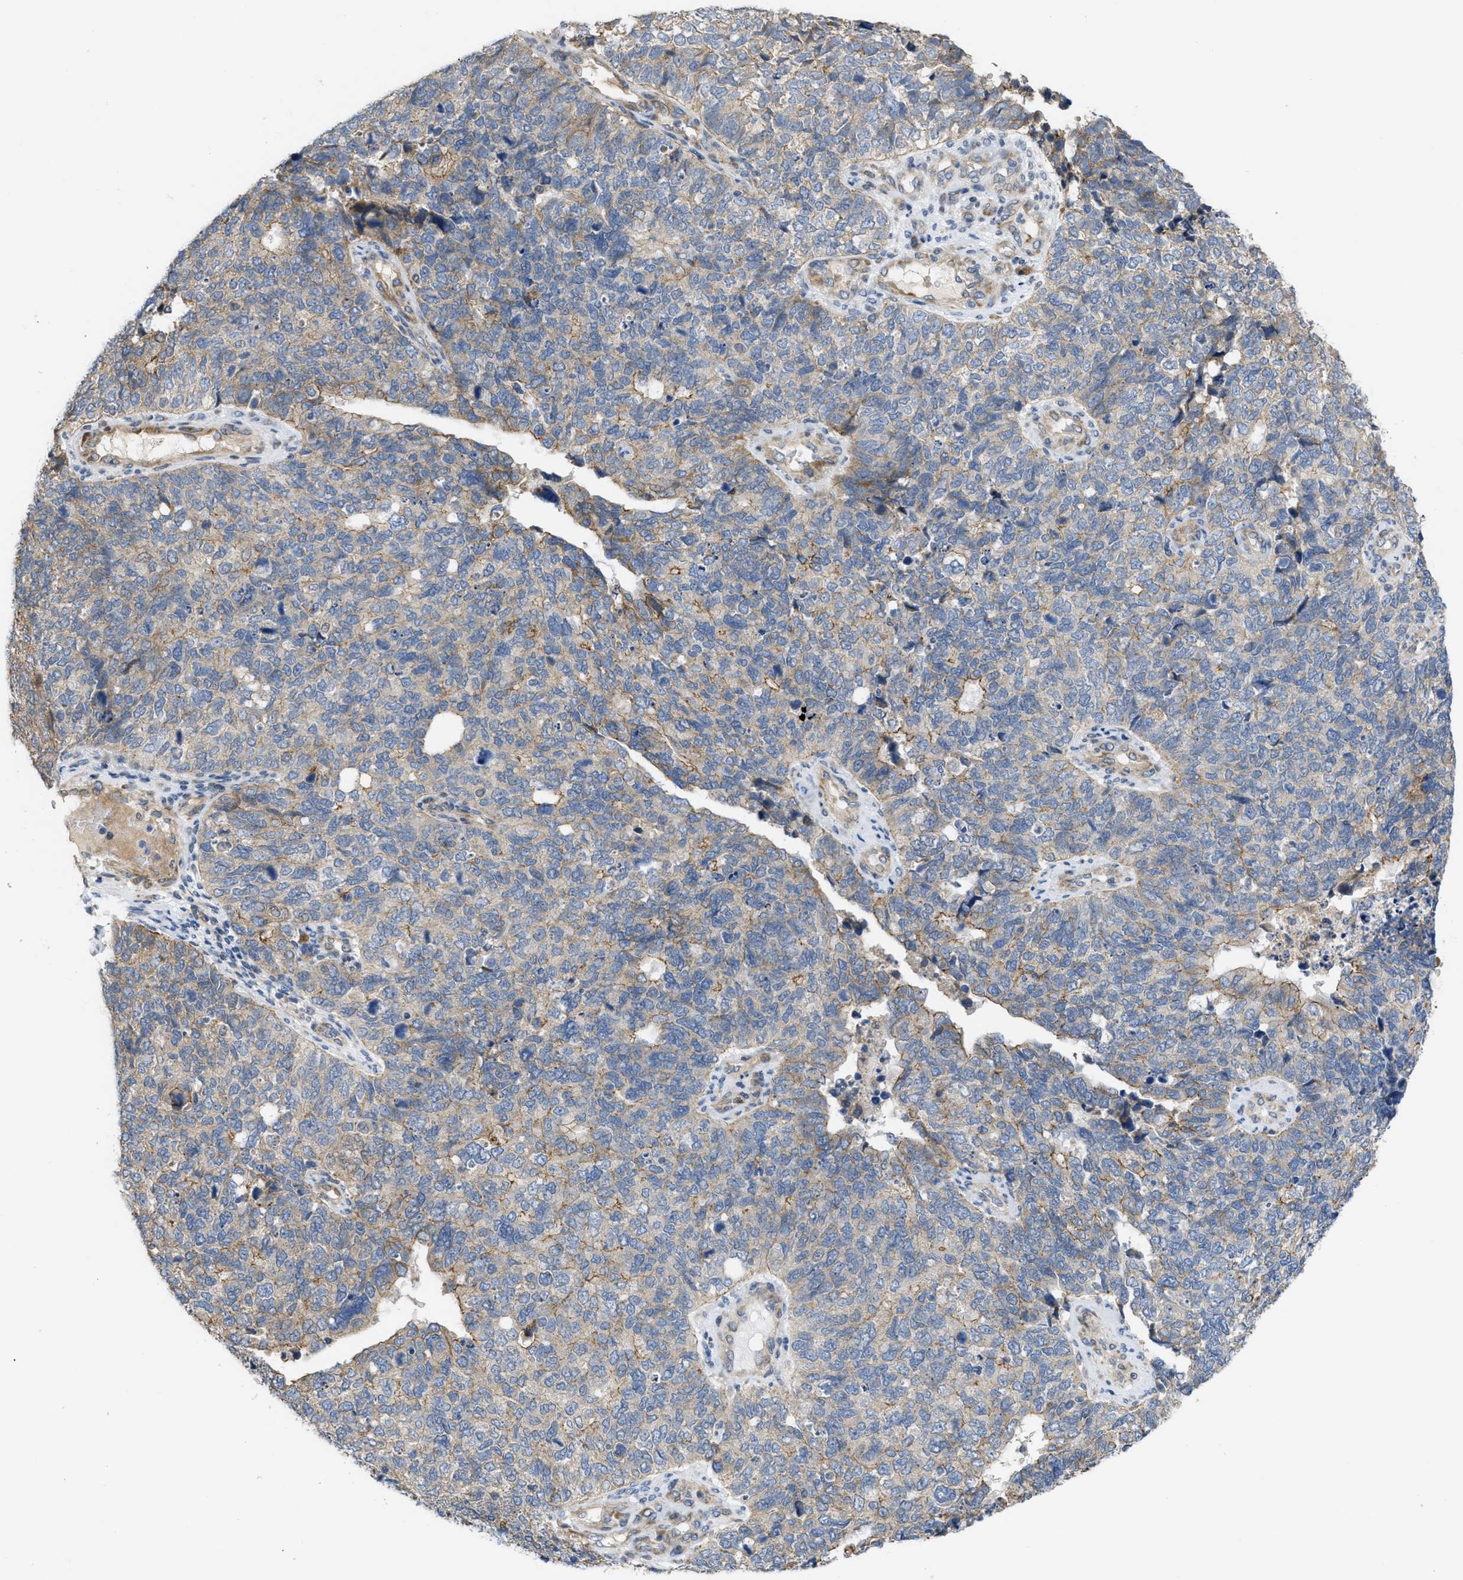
{"staining": {"intensity": "weak", "quantity": ">75%", "location": "cytoplasmic/membranous"}, "tissue": "cervical cancer", "cell_type": "Tumor cells", "image_type": "cancer", "snomed": [{"axis": "morphology", "description": "Squamous cell carcinoma, NOS"}, {"axis": "topography", "description": "Cervix"}], "caption": "The image demonstrates a brown stain indicating the presence of a protein in the cytoplasmic/membranous of tumor cells in cervical cancer.", "gene": "CDPF1", "patient": {"sex": "female", "age": 63}}